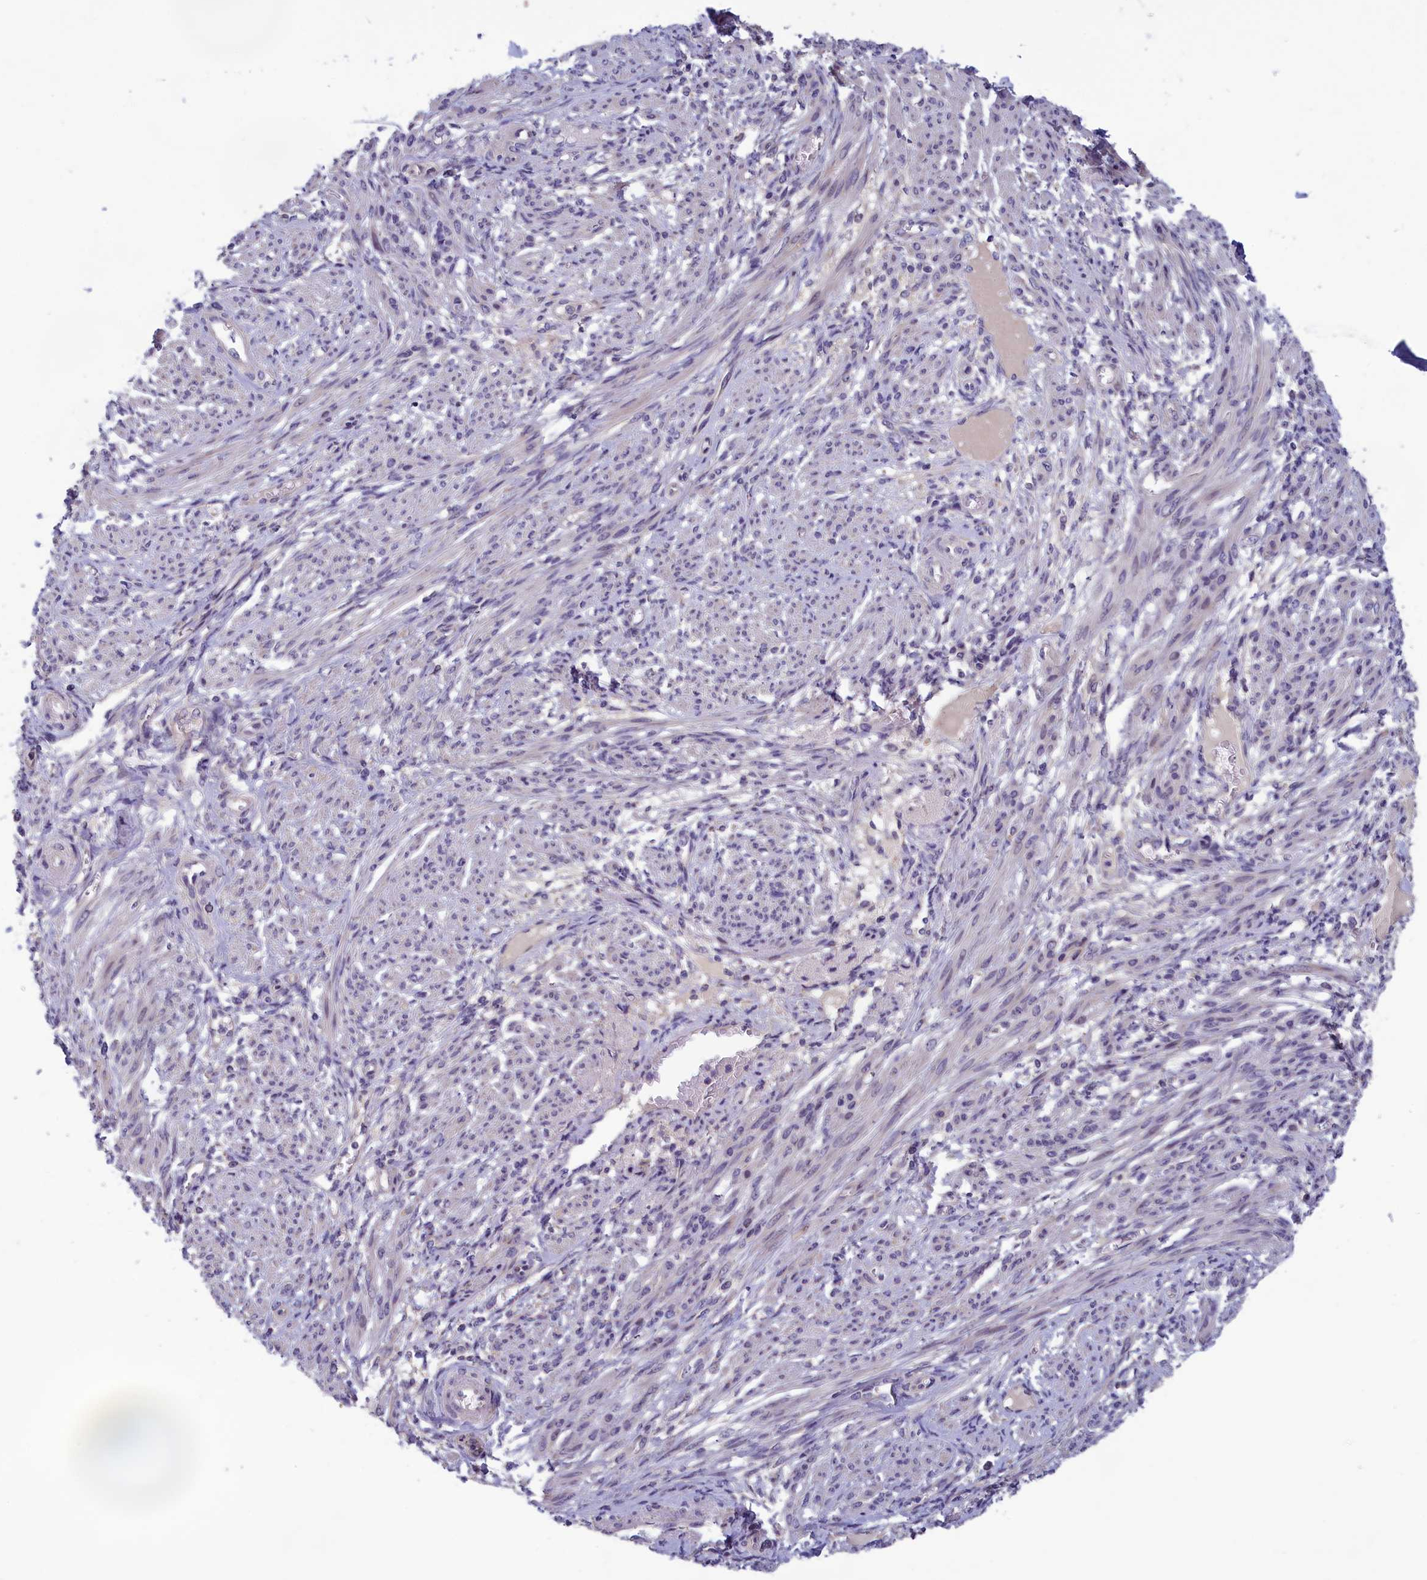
{"staining": {"intensity": "weak", "quantity": "<25%", "location": "cytoplasmic/membranous"}, "tissue": "smooth muscle", "cell_type": "Smooth muscle cells", "image_type": "normal", "snomed": [{"axis": "morphology", "description": "Normal tissue, NOS"}, {"axis": "topography", "description": "Smooth muscle"}], "caption": "Unremarkable smooth muscle was stained to show a protein in brown. There is no significant positivity in smooth muscle cells. (DAB (3,3'-diaminobenzidine) immunohistochemistry (IHC), high magnification).", "gene": "HECA", "patient": {"sex": "female", "age": 39}}